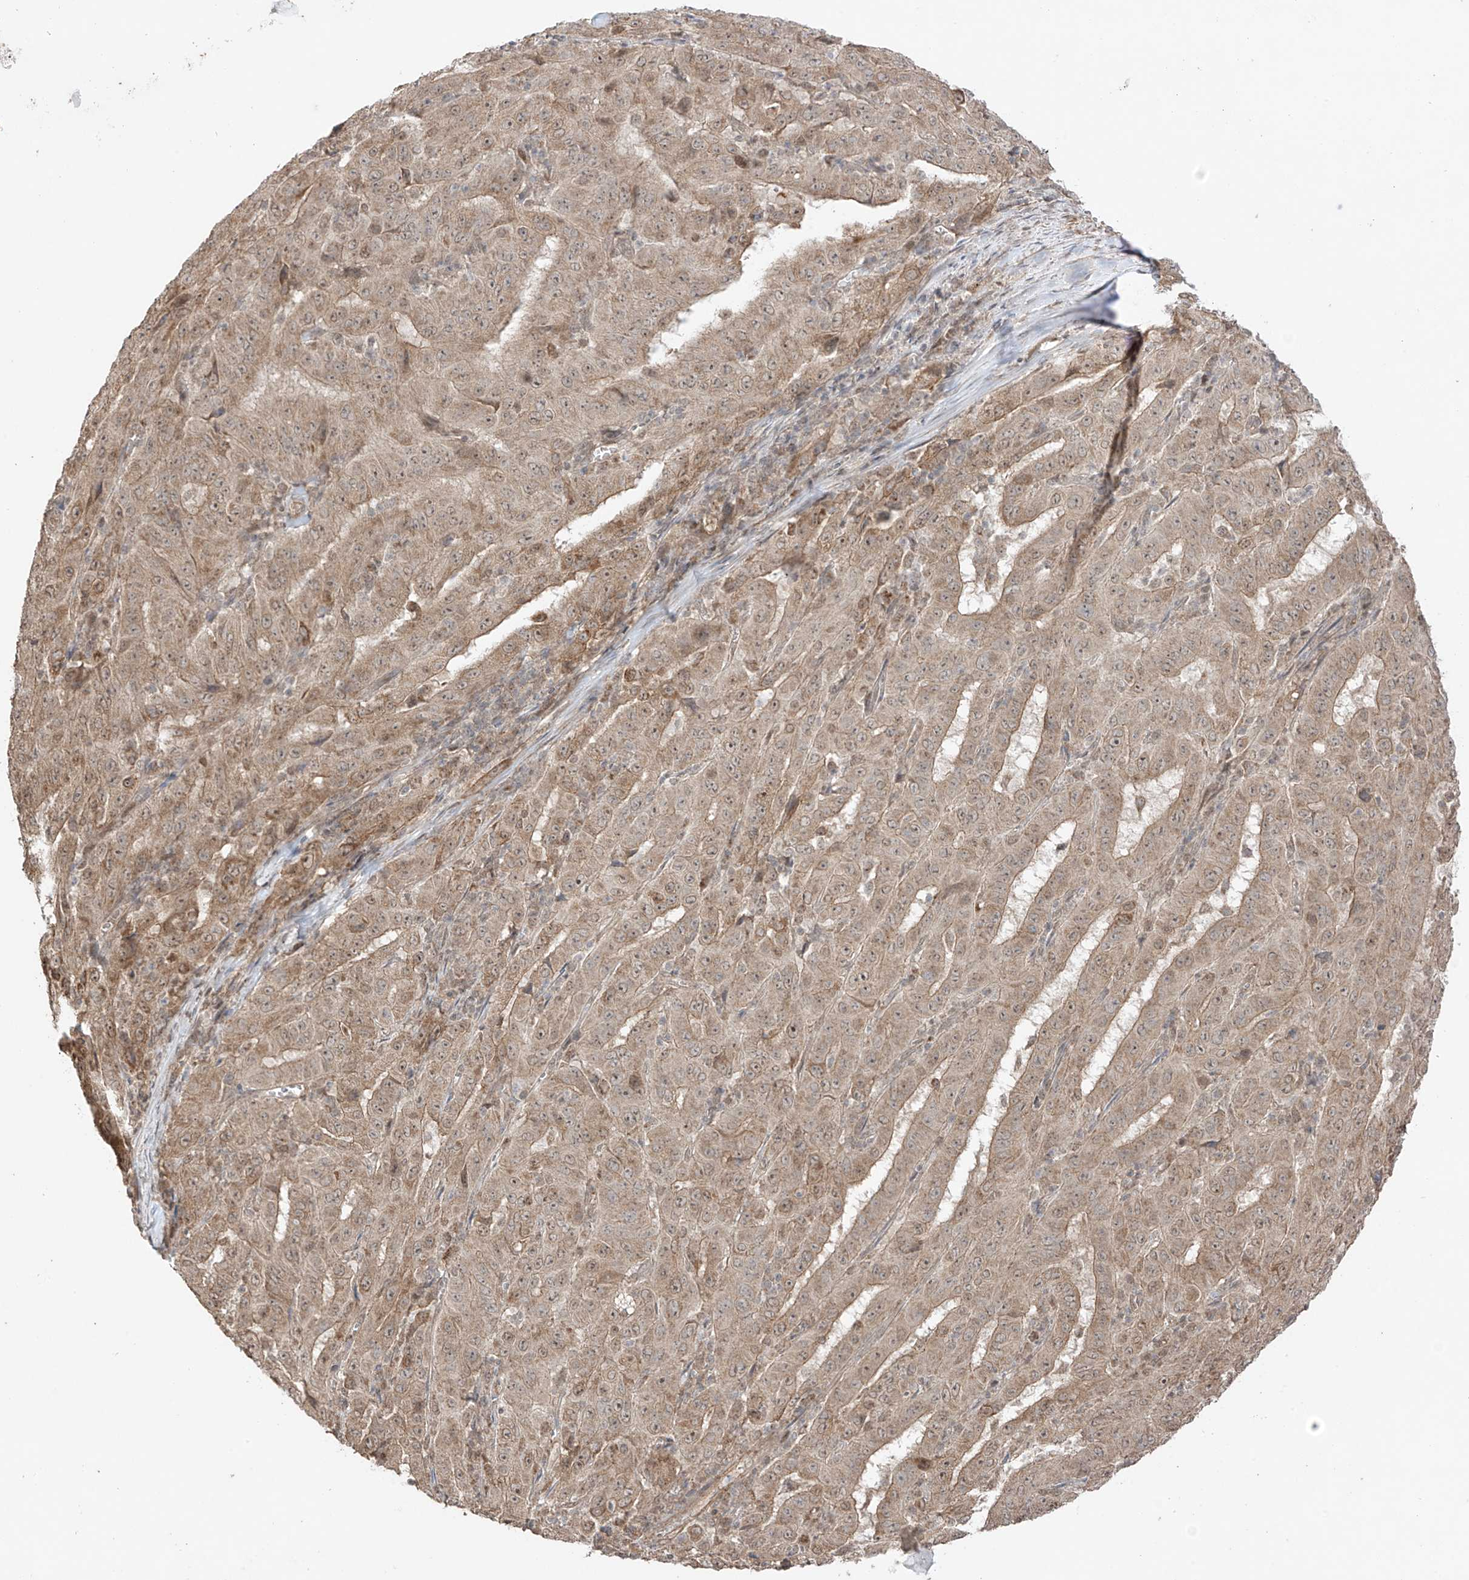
{"staining": {"intensity": "moderate", "quantity": ">75%", "location": "cytoplasmic/membranous"}, "tissue": "pancreatic cancer", "cell_type": "Tumor cells", "image_type": "cancer", "snomed": [{"axis": "morphology", "description": "Adenocarcinoma, NOS"}, {"axis": "topography", "description": "Pancreas"}], "caption": "Immunohistochemistry (IHC) staining of adenocarcinoma (pancreatic), which exhibits medium levels of moderate cytoplasmic/membranous staining in approximately >75% of tumor cells indicating moderate cytoplasmic/membranous protein expression. The staining was performed using DAB (3,3'-diaminobenzidine) (brown) for protein detection and nuclei were counterstained in hematoxylin (blue).", "gene": "ABCD1", "patient": {"sex": "male", "age": 63}}